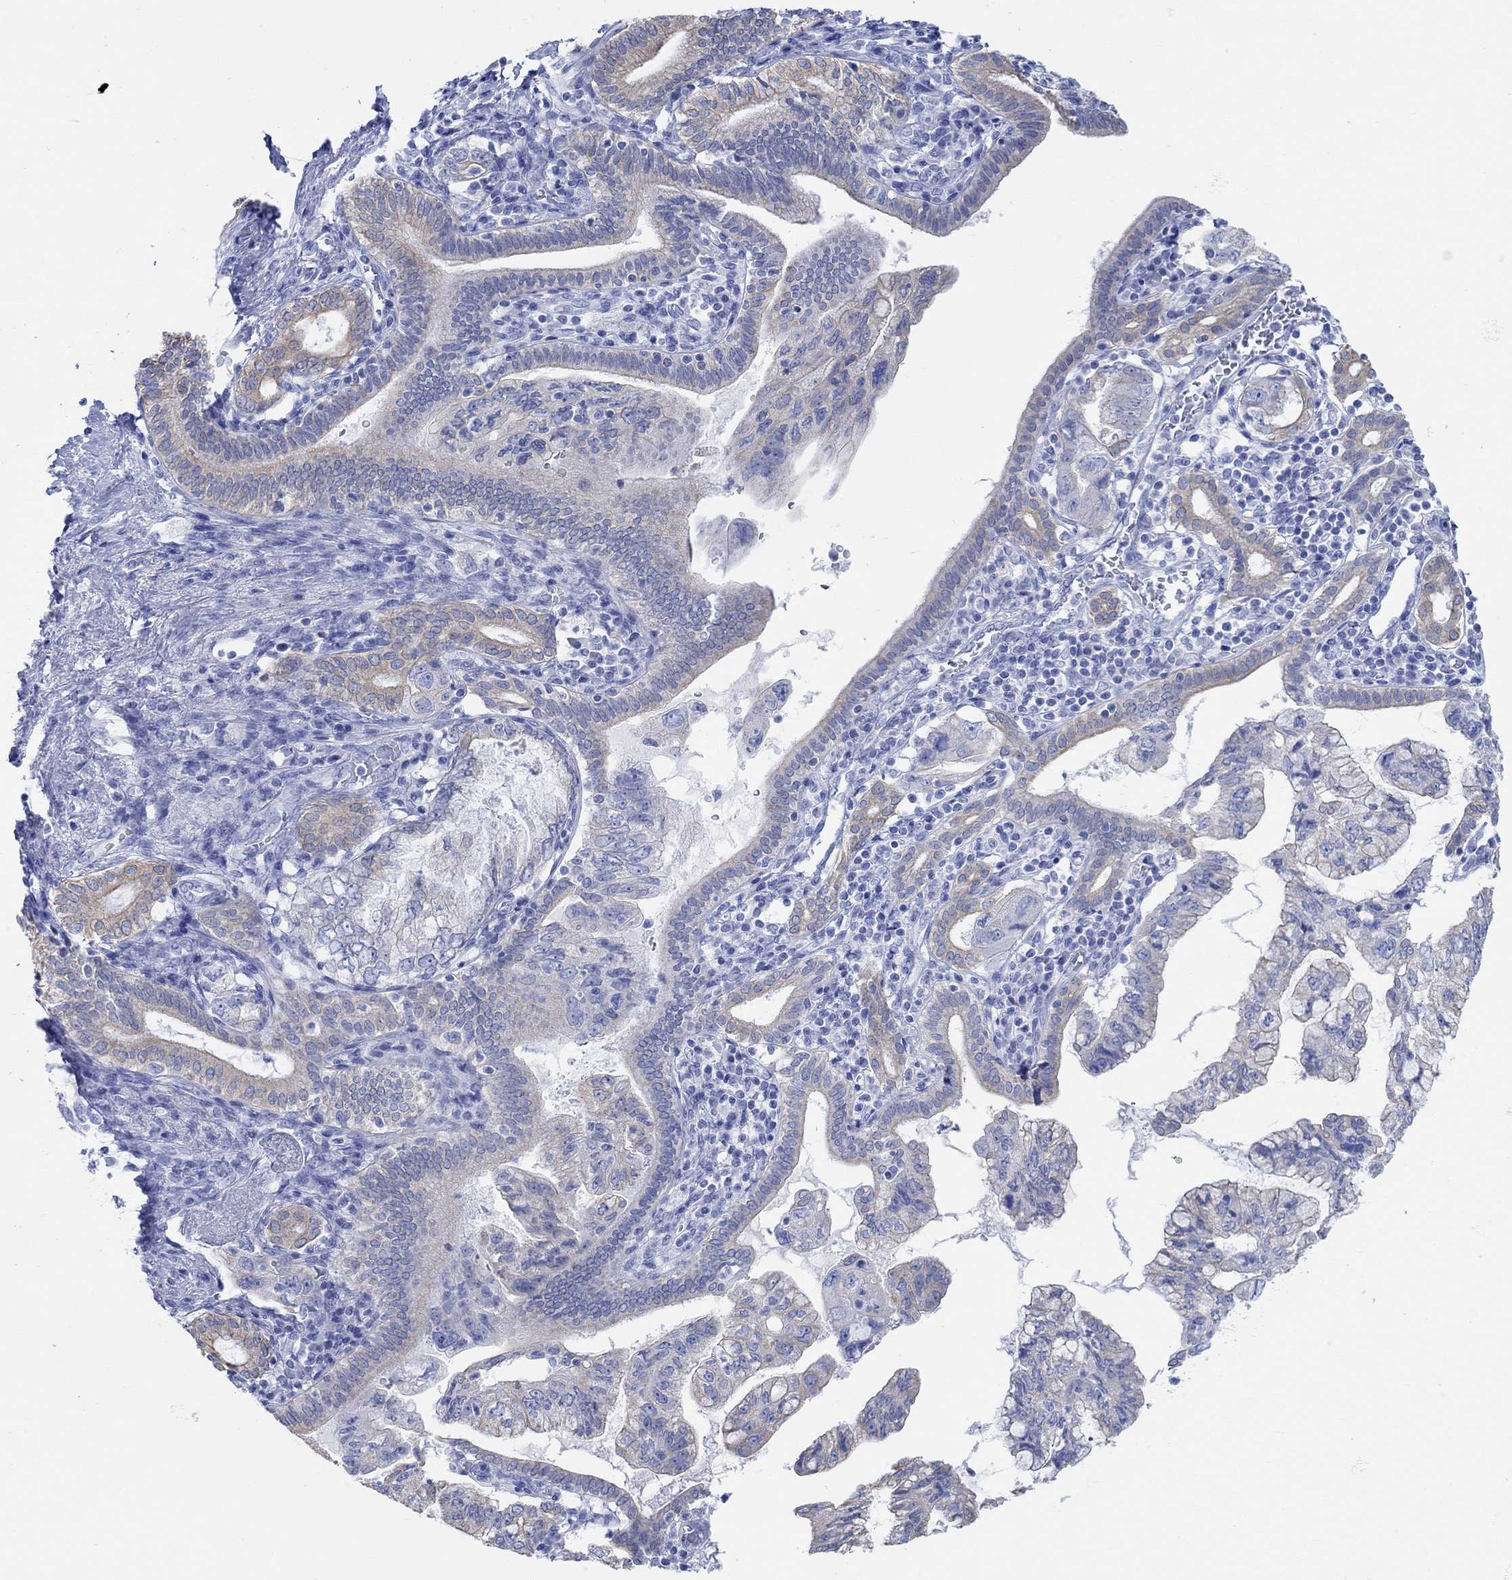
{"staining": {"intensity": "weak", "quantity": "25%-75%", "location": "cytoplasmic/membranous"}, "tissue": "pancreatic cancer", "cell_type": "Tumor cells", "image_type": "cancer", "snomed": [{"axis": "morphology", "description": "Adenocarcinoma, NOS"}, {"axis": "topography", "description": "Pancreas"}], "caption": "IHC of human pancreatic cancer (adenocarcinoma) reveals low levels of weak cytoplasmic/membranous expression in approximately 25%-75% of tumor cells. The protein is stained brown, and the nuclei are stained in blue (DAB (3,3'-diaminobenzidine) IHC with brightfield microscopy, high magnification).", "gene": "AK8", "patient": {"sex": "female", "age": 73}}